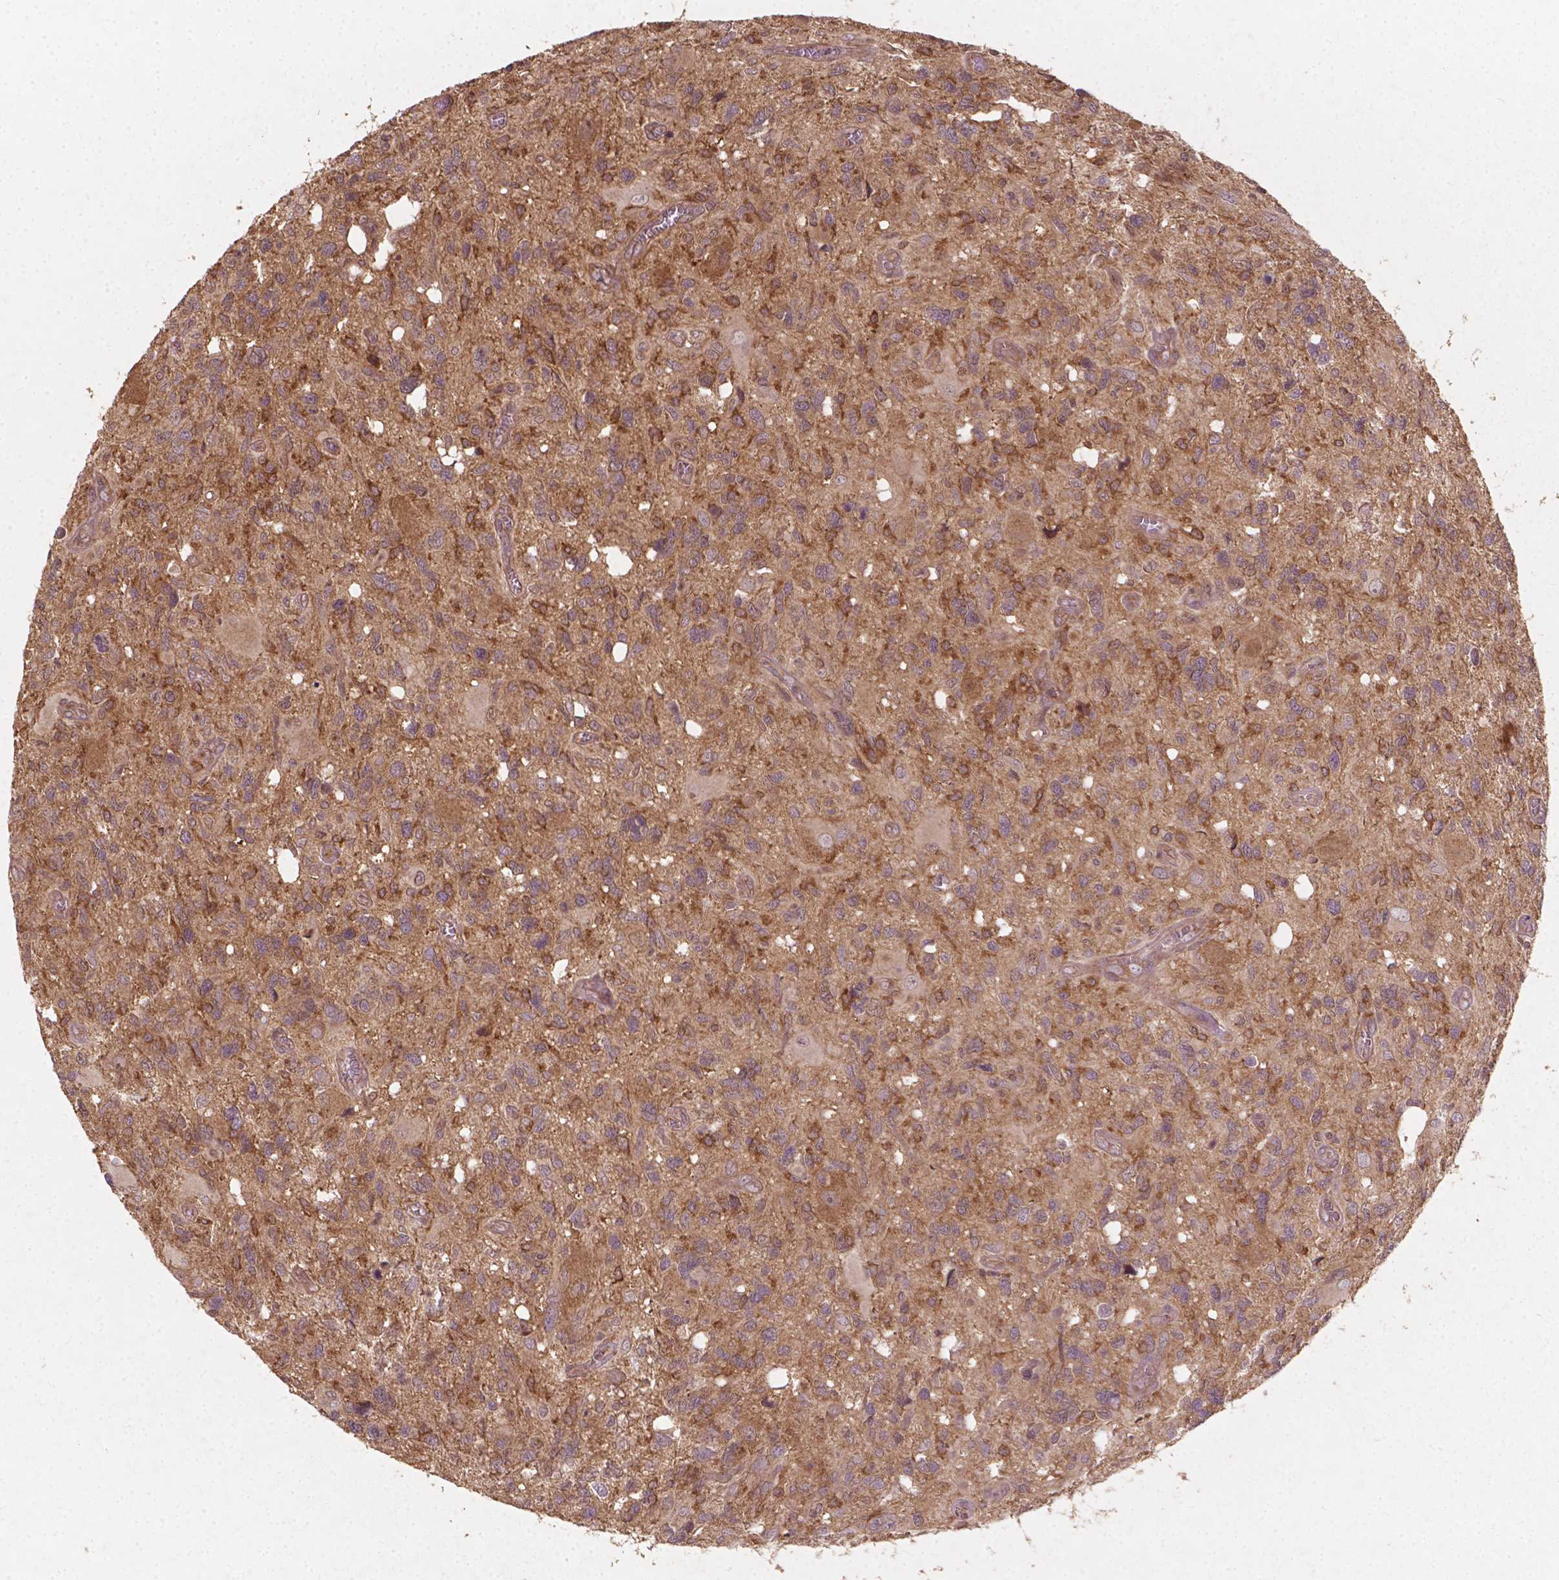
{"staining": {"intensity": "moderate", "quantity": ">75%", "location": "cytoplasmic/membranous"}, "tissue": "glioma", "cell_type": "Tumor cells", "image_type": "cancer", "snomed": [{"axis": "morphology", "description": "Glioma, malignant, High grade"}, {"axis": "topography", "description": "Brain"}], "caption": "Moderate cytoplasmic/membranous positivity is appreciated in approximately >75% of tumor cells in malignant glioma (high-grade).", "gene": "CYFIP2", "patient": {"sex": "male", "age": 49}}